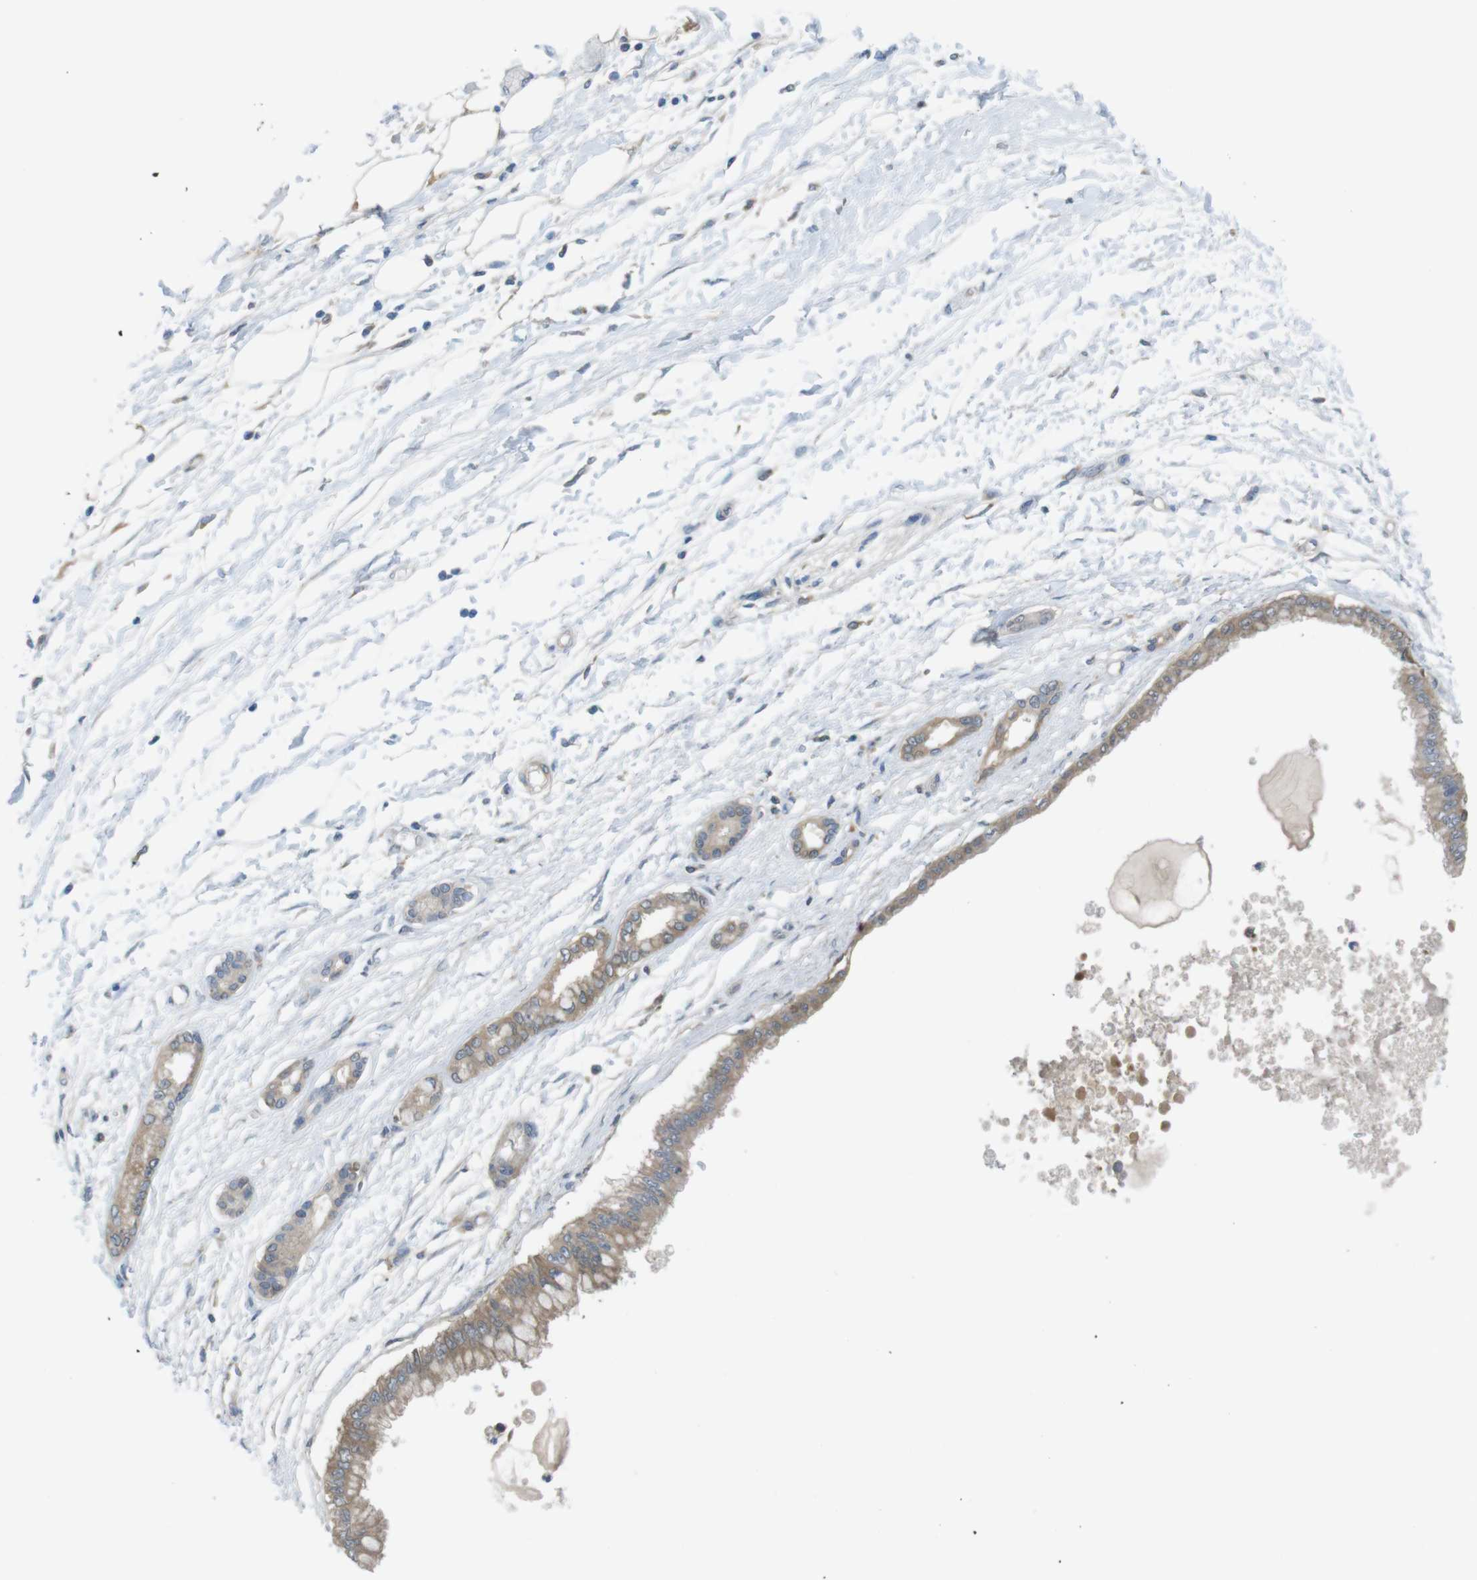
{"staining": {"intensity": "moderate", "quantity": ">75%", "location": "cytoplasmic/membranous,nuclear"}, "tissue": "pancreatic cancer", "cell_type": "Tumor cells", "image_type": "cancer", "snomed": [{"axis": "morphology", "description": "Adenocarcinoma, NOS"}, {"axis": "topography", "description": "Pancreas"}], "caption": "IHC of human pancreatic cancer (adenocarcinoma) reveals medium levels of moderate cytoplasmic/membranous and nuclear staining in approximately >75% of tumor cells.", "gene": "MTHFD1", "patient": {"sex": "male", "age": 56}}